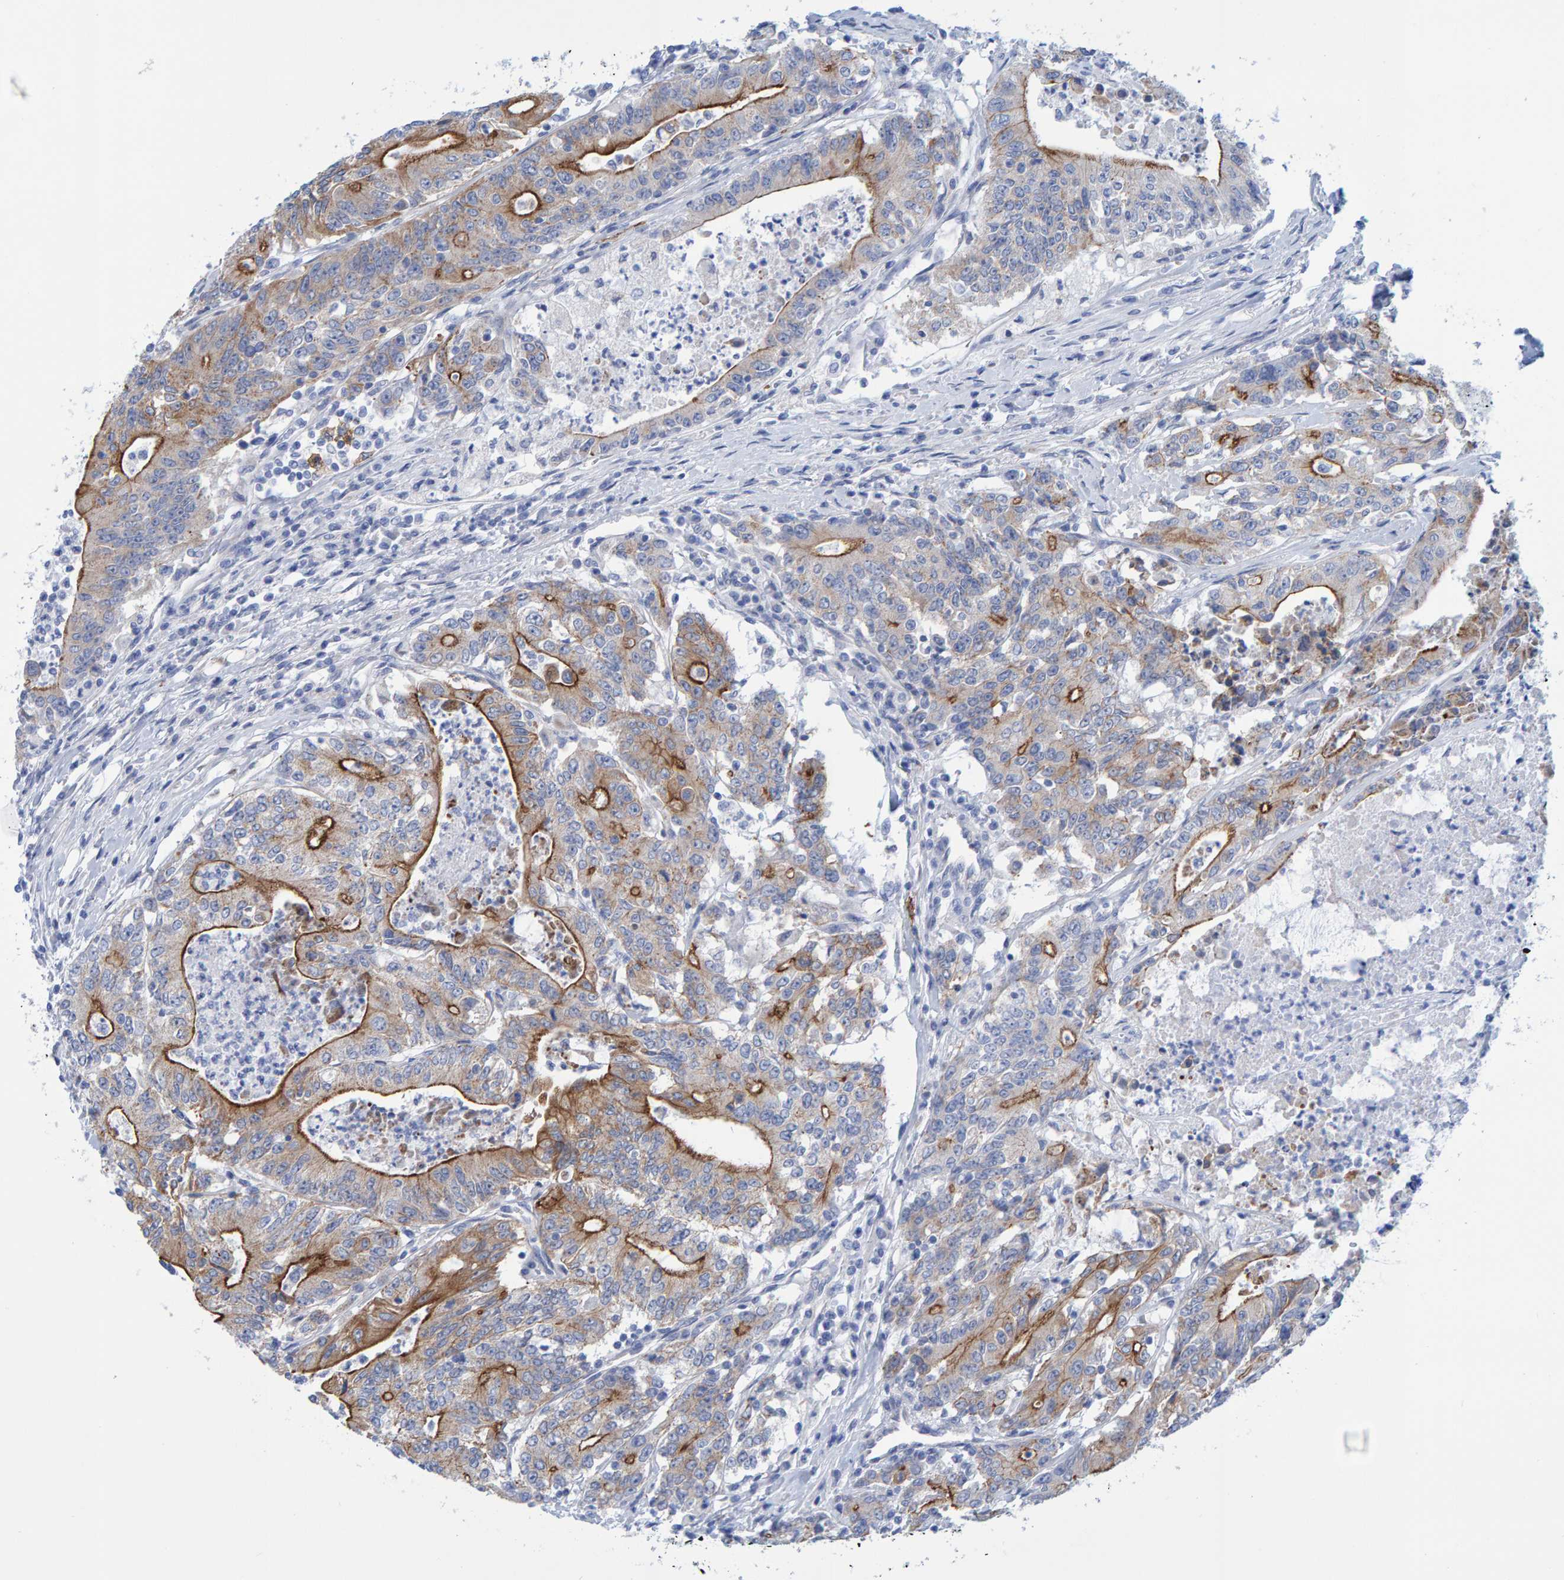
{"staining": {"intensity": "moderate", "quantity": "25%-75%", "location": "cytoplasmic/membranous"}, "tissue": "colorectal cancer", "cell_type": "Tumor cells", "image_type": "cancer", "snomed": [{"axis": "morphology", "description": "Adenocarcinoma, NOS"}, {"axis": "topography", "description": "Colon"}], "caption": "IHC histopathology image of colorectal adenocarcinoma stained for a protein (brown), which exhibits medium levels of moderate cytoplasmic/membranous staining in approximately 25%-75% of tumor cells.", "gene": "JAKMIP3", "patient": {"sex": "female", "age": 77}}